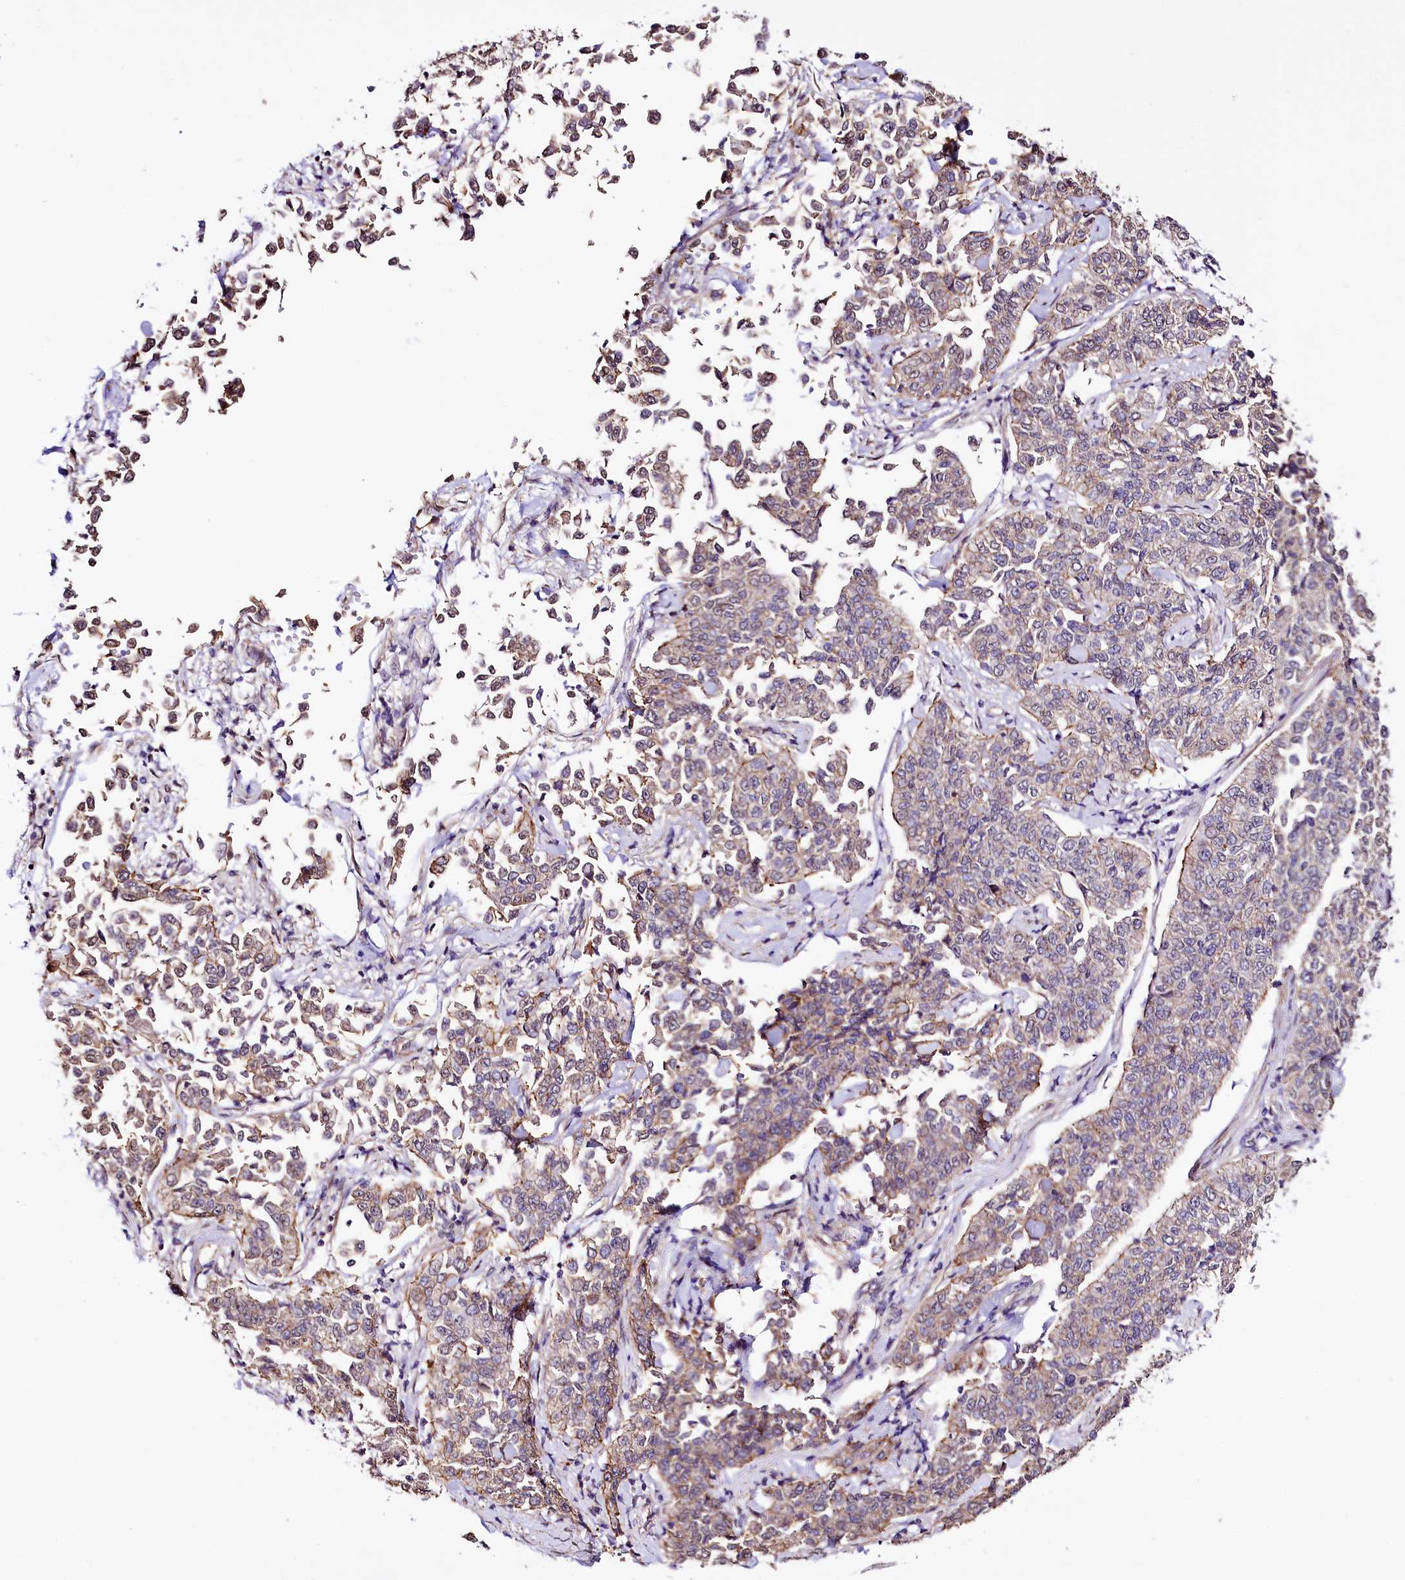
{"staining": {"intensity": "weak", "quantity": "<25%", "location": "cytoplasmic/membranous"}, "tissue": "cervical cancer", "cell_type": "Tumor cells", "image_type": "cancer", "snomed": [{"axis": "morphology", "description": "Squamous cell carcinoma, NOS"}, {"axis": "topography", "description": "Cervix"}], "caption": "This image is of cervical cancer stained with IHC to label a protein in brown with the nuclei are counter-stained blue. There is no expression in tumor cells.", "gene": "ST7", "patient": {"sex": "female", "age": 35}}